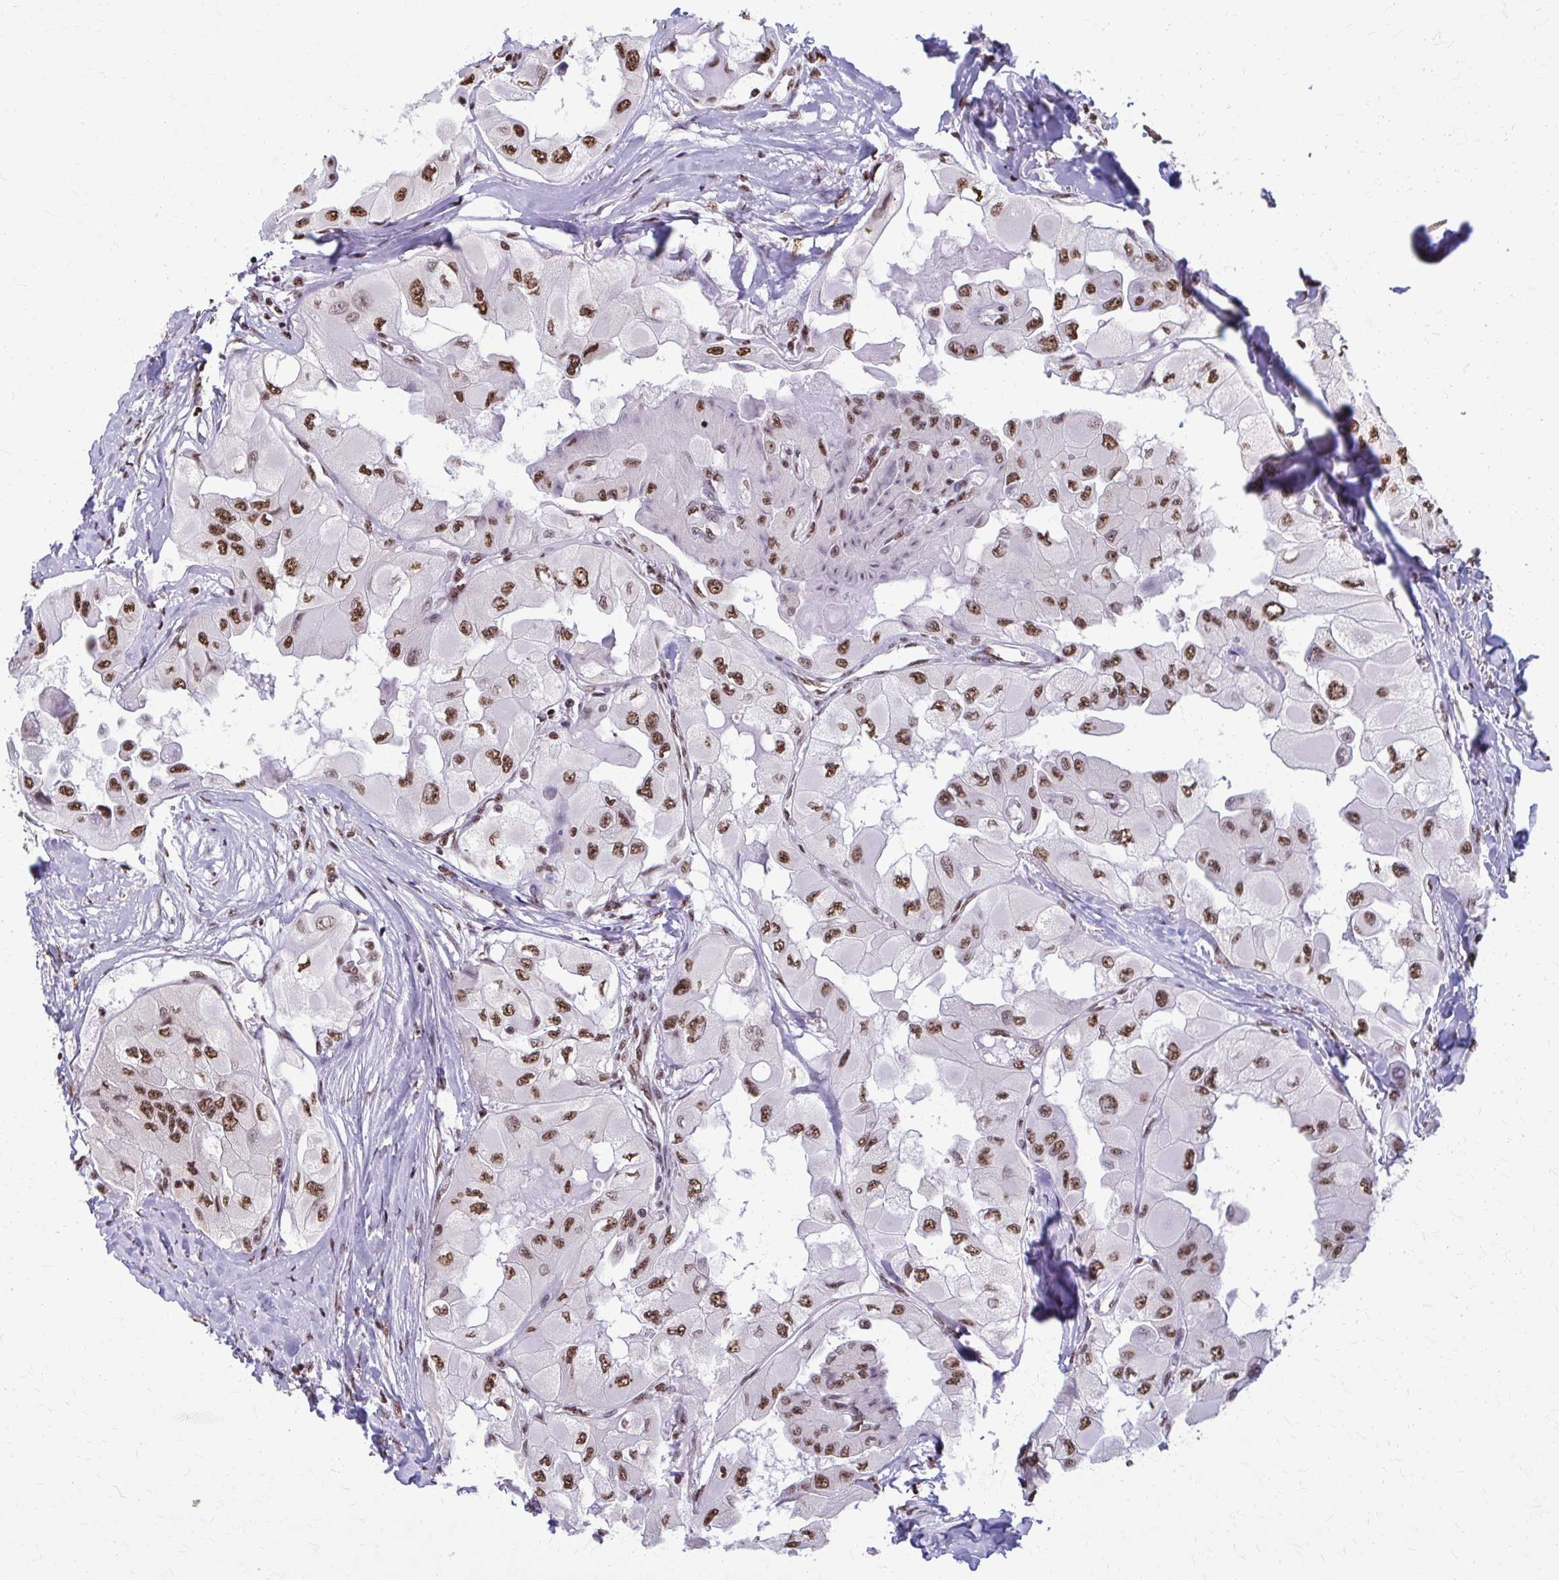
{"staining": {"intensity": "moderate", "quantity": ">75%", "location": "nuclear"}, "tissue": "thyroid cancer", "cell_type": "Tumor cells", "image_type": "cancer", "snomed": [{"axis": "morphology", "description": "Normal tissue, NOS"}, {"axis": "morphology", "description": "Papillary adenocarcinoma, NOS"}, {"axis": "topography", "description": "Thyroid gland"}], "caption": "Immunohistochemistry staining of thyroid cancer (papillary adenocarcinoma), which demonstrates medium levels of moderate nuclear positivity in about >75% of tumor cells indicating moderate nuclear protein staining. The staining was performed using DAB (3,3'-diaminobenzidine) (brown) for protein detection and nuclei were counterstained in hematoxylin (blue).", "gene": "SNRPA", "patient": {"sex": "female", "age": 59}}